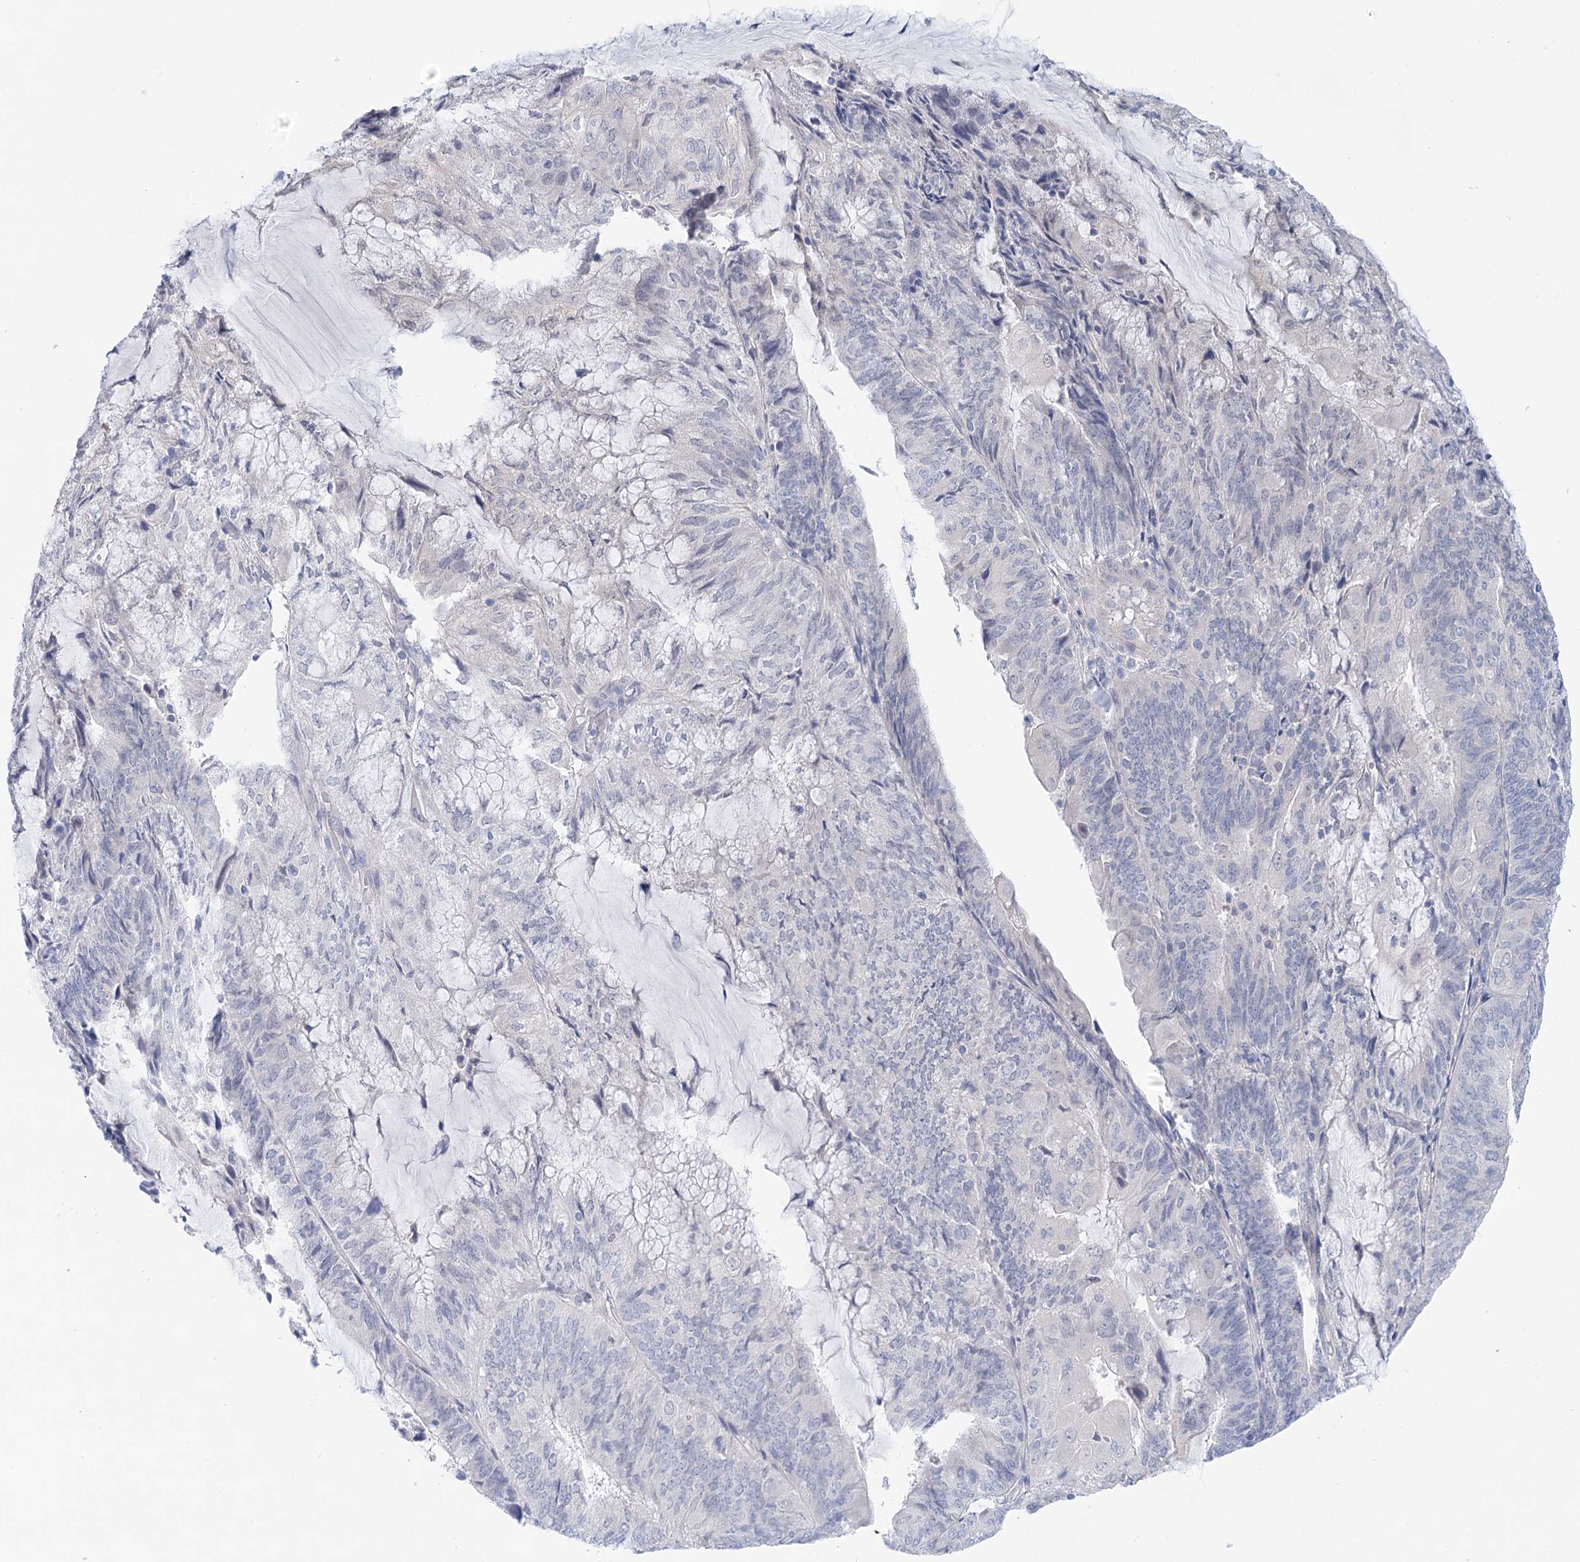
{"staining": {"intensity": "negative", "quantity": "none", "location": "none"}, "tissue": "endometrial cancer", "cell_type": "Tumor cells", "image_type": "cancer", "snomed": [{"axis": "morphology", "description": "Adenocarcinoma, NOS"}, {"axis": "topography", "description": "Endometrium"}], "caption": "Tumor cells are negative for protein expression in human endometrial cancer.", "gene": "LALBA", "patient": {"sex": "female", "age": 81}}